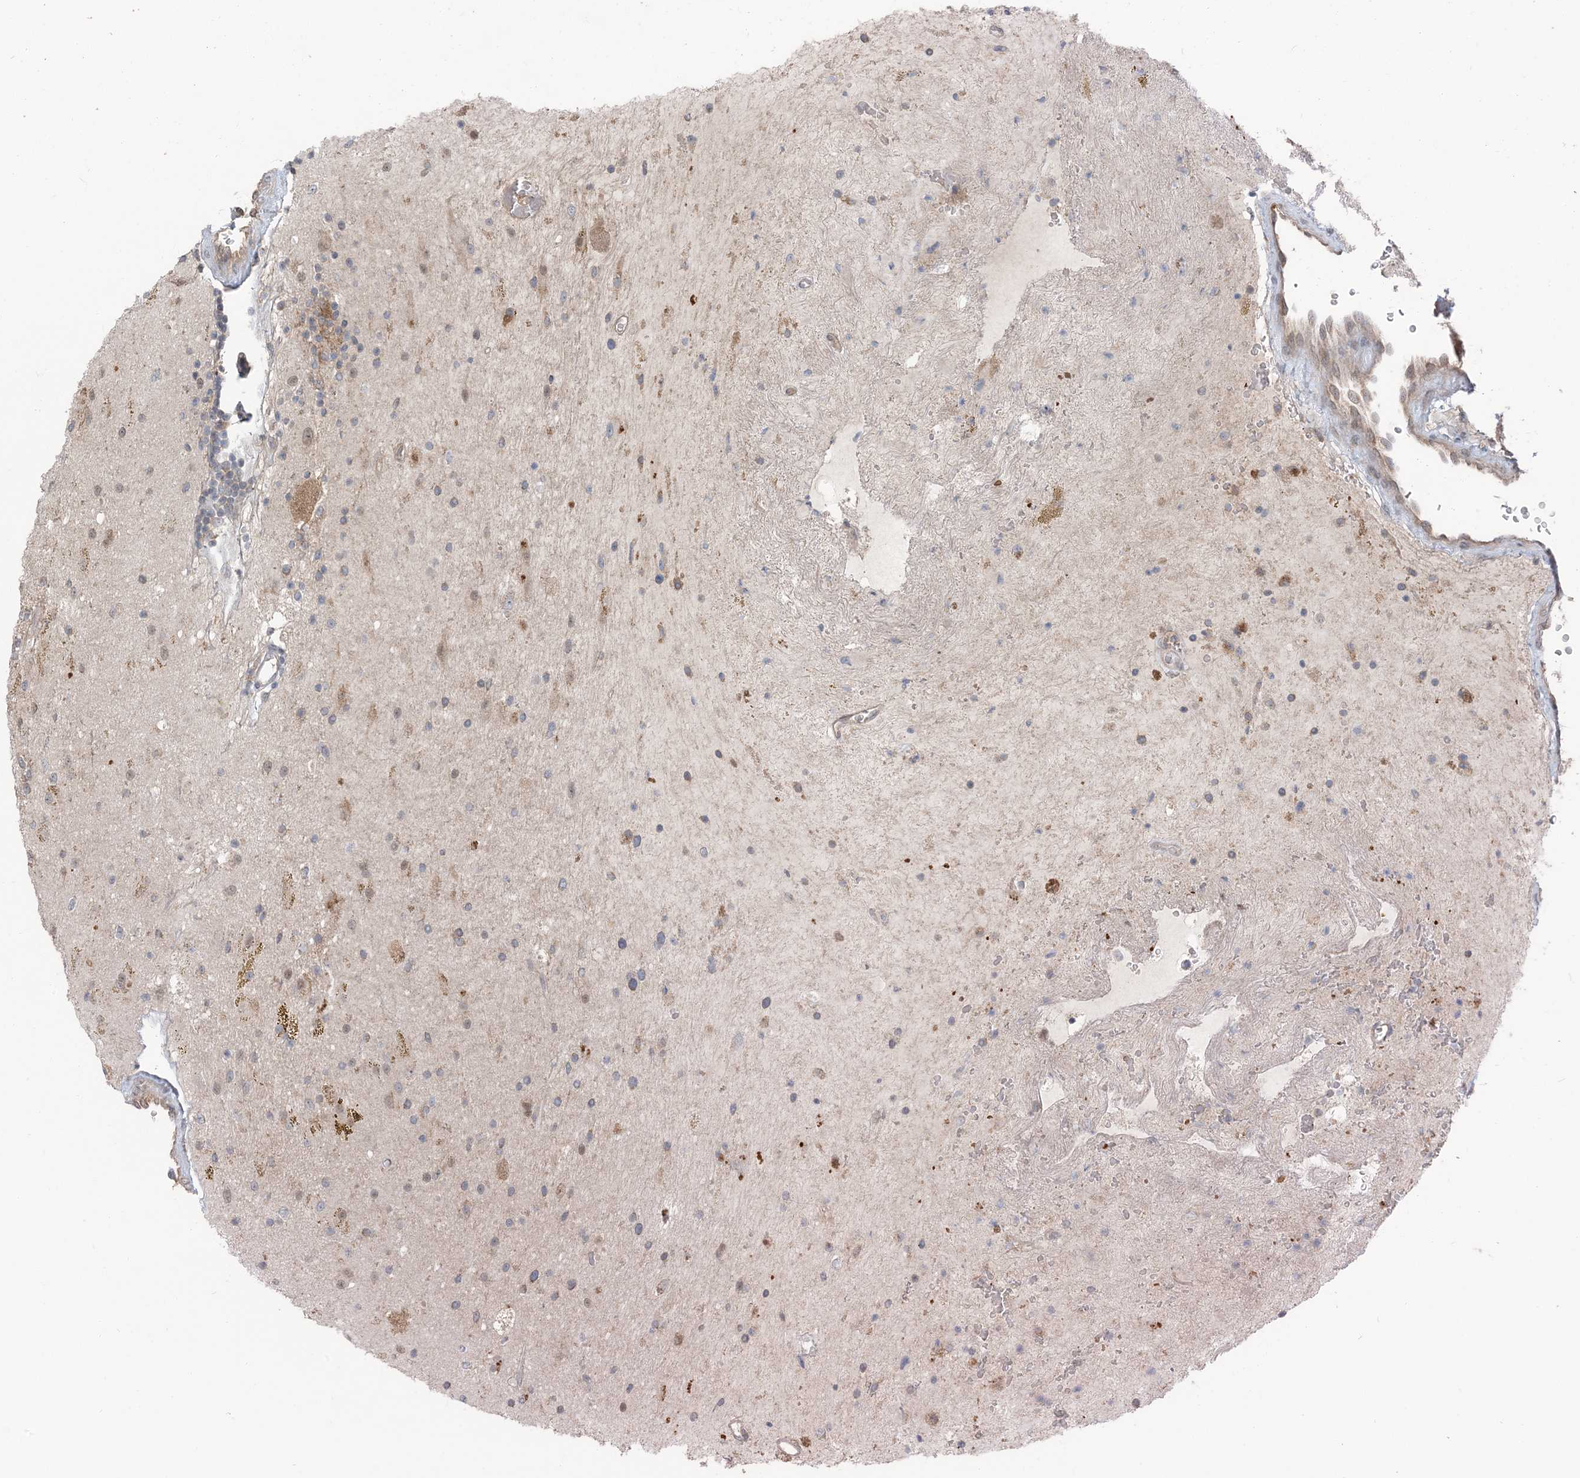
{"staining": {"intensity": "weak", "quantity": "<25%", "location": "cytoplasmic/membranous"}, "tissue": "glioma", "cell_type": "Tumor cells", "image_type": "cancer", "snomed": [{"axis": "morphology", "description": "Glioma, malignant, High grade"}, {"axis": "topography", "description": "Brain"}], "caption": "Malignant glioma (high-grade) stained for a protein using IHC exhibits no positivity tumor cells.", "gene": "ERI2", "patient": {"sex": "male", "age": 34}}